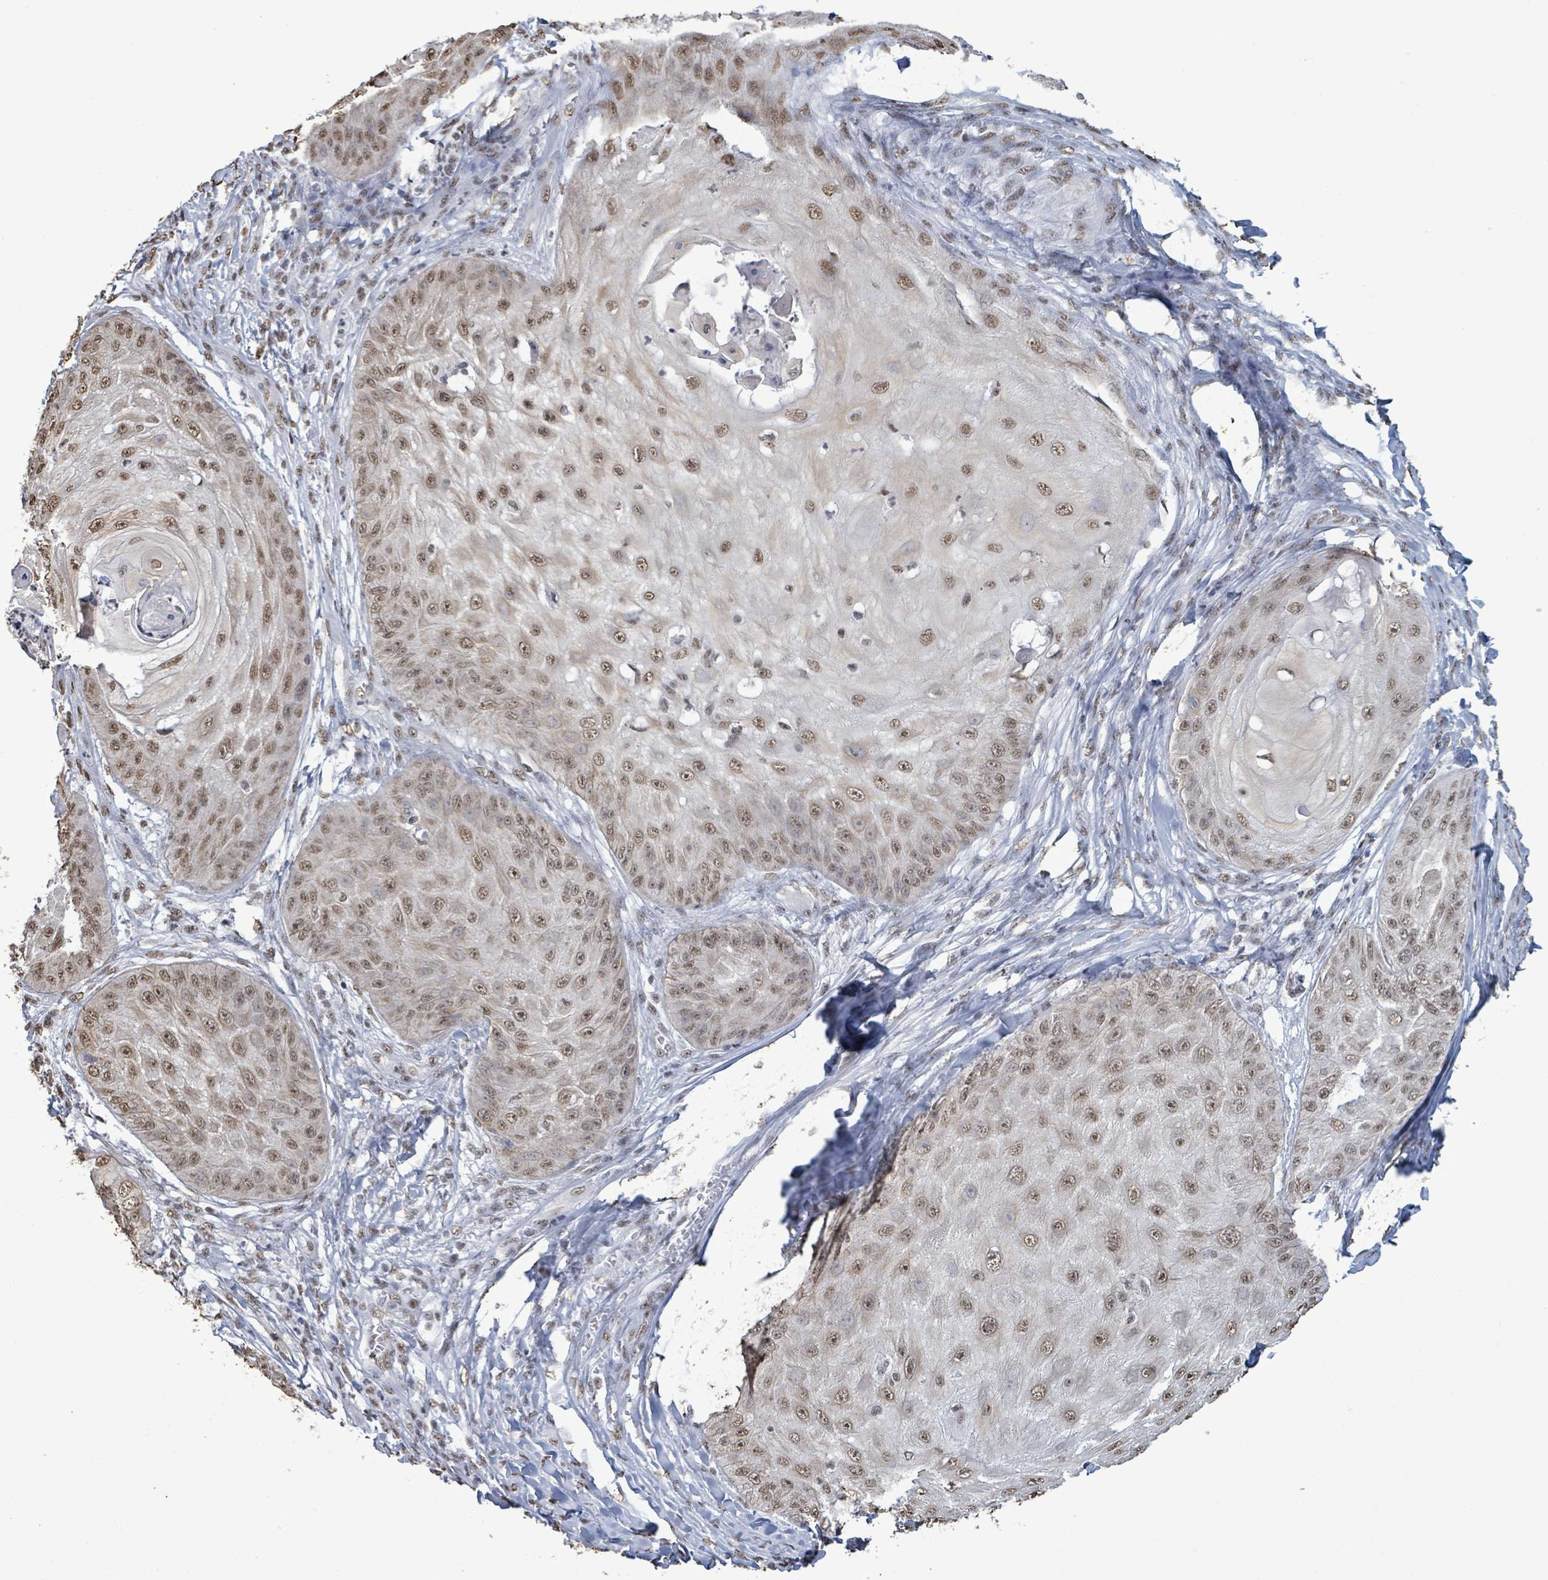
{"staining": {"intensity": "moderate", "quantity": ">75%", "location": "nuclear"}, "tissue": "skin cancer", "cell_type": "Tumor cells", "image_type": "cancer", "snomed": [{"axis": "morphology", "description": "Squamous cell carcinoma, NOS"}, {"axis": "topography", "description": "Skin"}], "caption": "Immunohistochemistry (DAB) staining of squamous cell carcinoma (skin) demonstrates moderate nuclear protein staining in about >75% of tumor cells.", "gene": "SAMD14", "patient": {"sex": "male", "age": 70}}